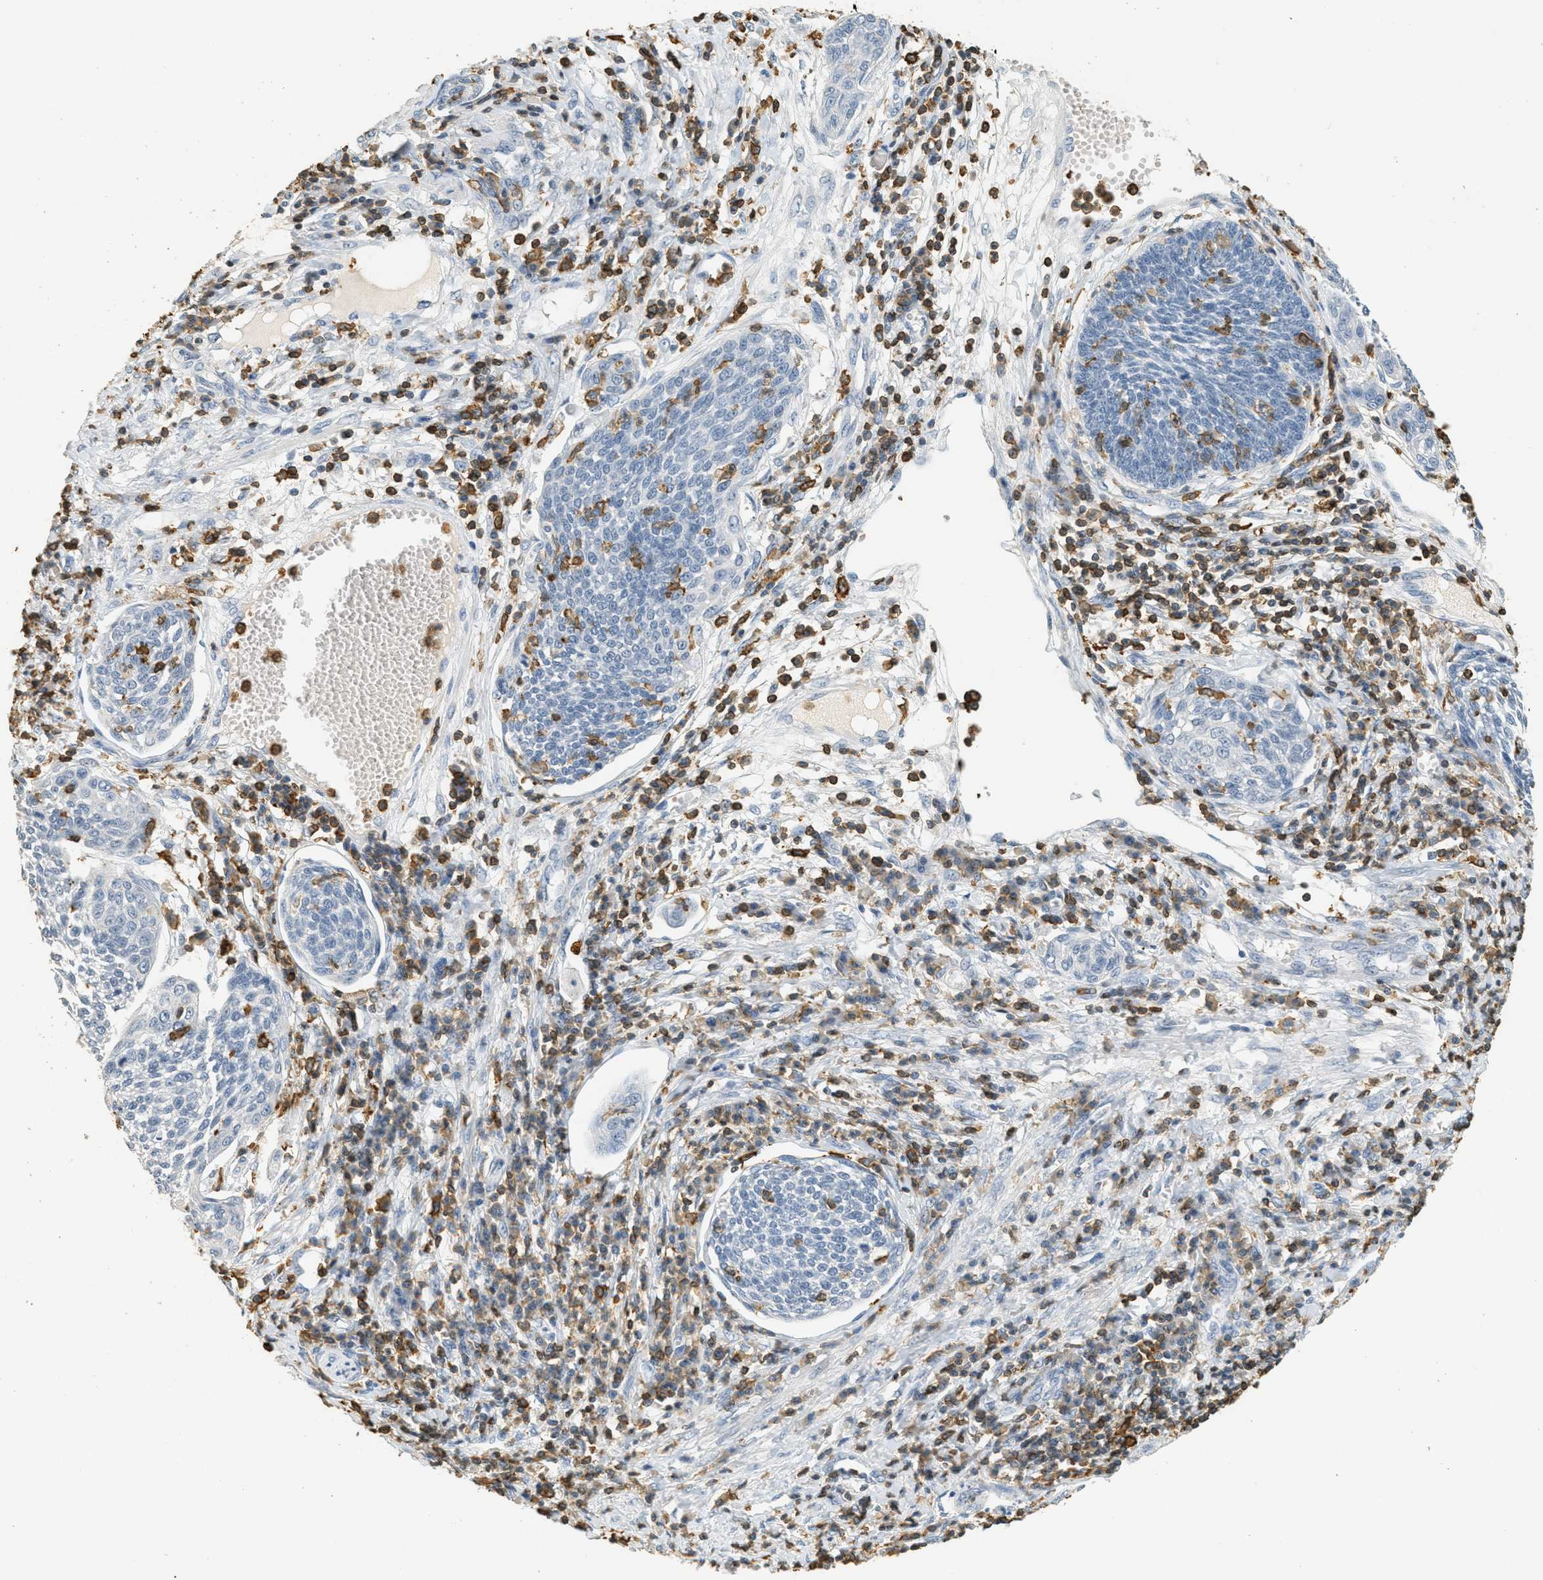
{"staining": {"intensity": "negative", "quantity": "none", "location": "none"}, "tissue": "cervical cancer", "cell_type": "Tumor cells", "image_type": "cancer", "snomed": [{"axis": "morphology", "description": "Squamous cell carcinoma, NOS"}, {"axis": "topography", "description": "Cervix"}], "caption": "Tumor cells show no significant protein staining in cervical cancer (squamous cell carcinoma). (DAB (3,3'-diaminobenzidine) immunohistochemistry (IHC) visualized using brightfield microscopy, high magnification).", "gene": "LSP1", "patient": {"sex": "female", "age": 34}}